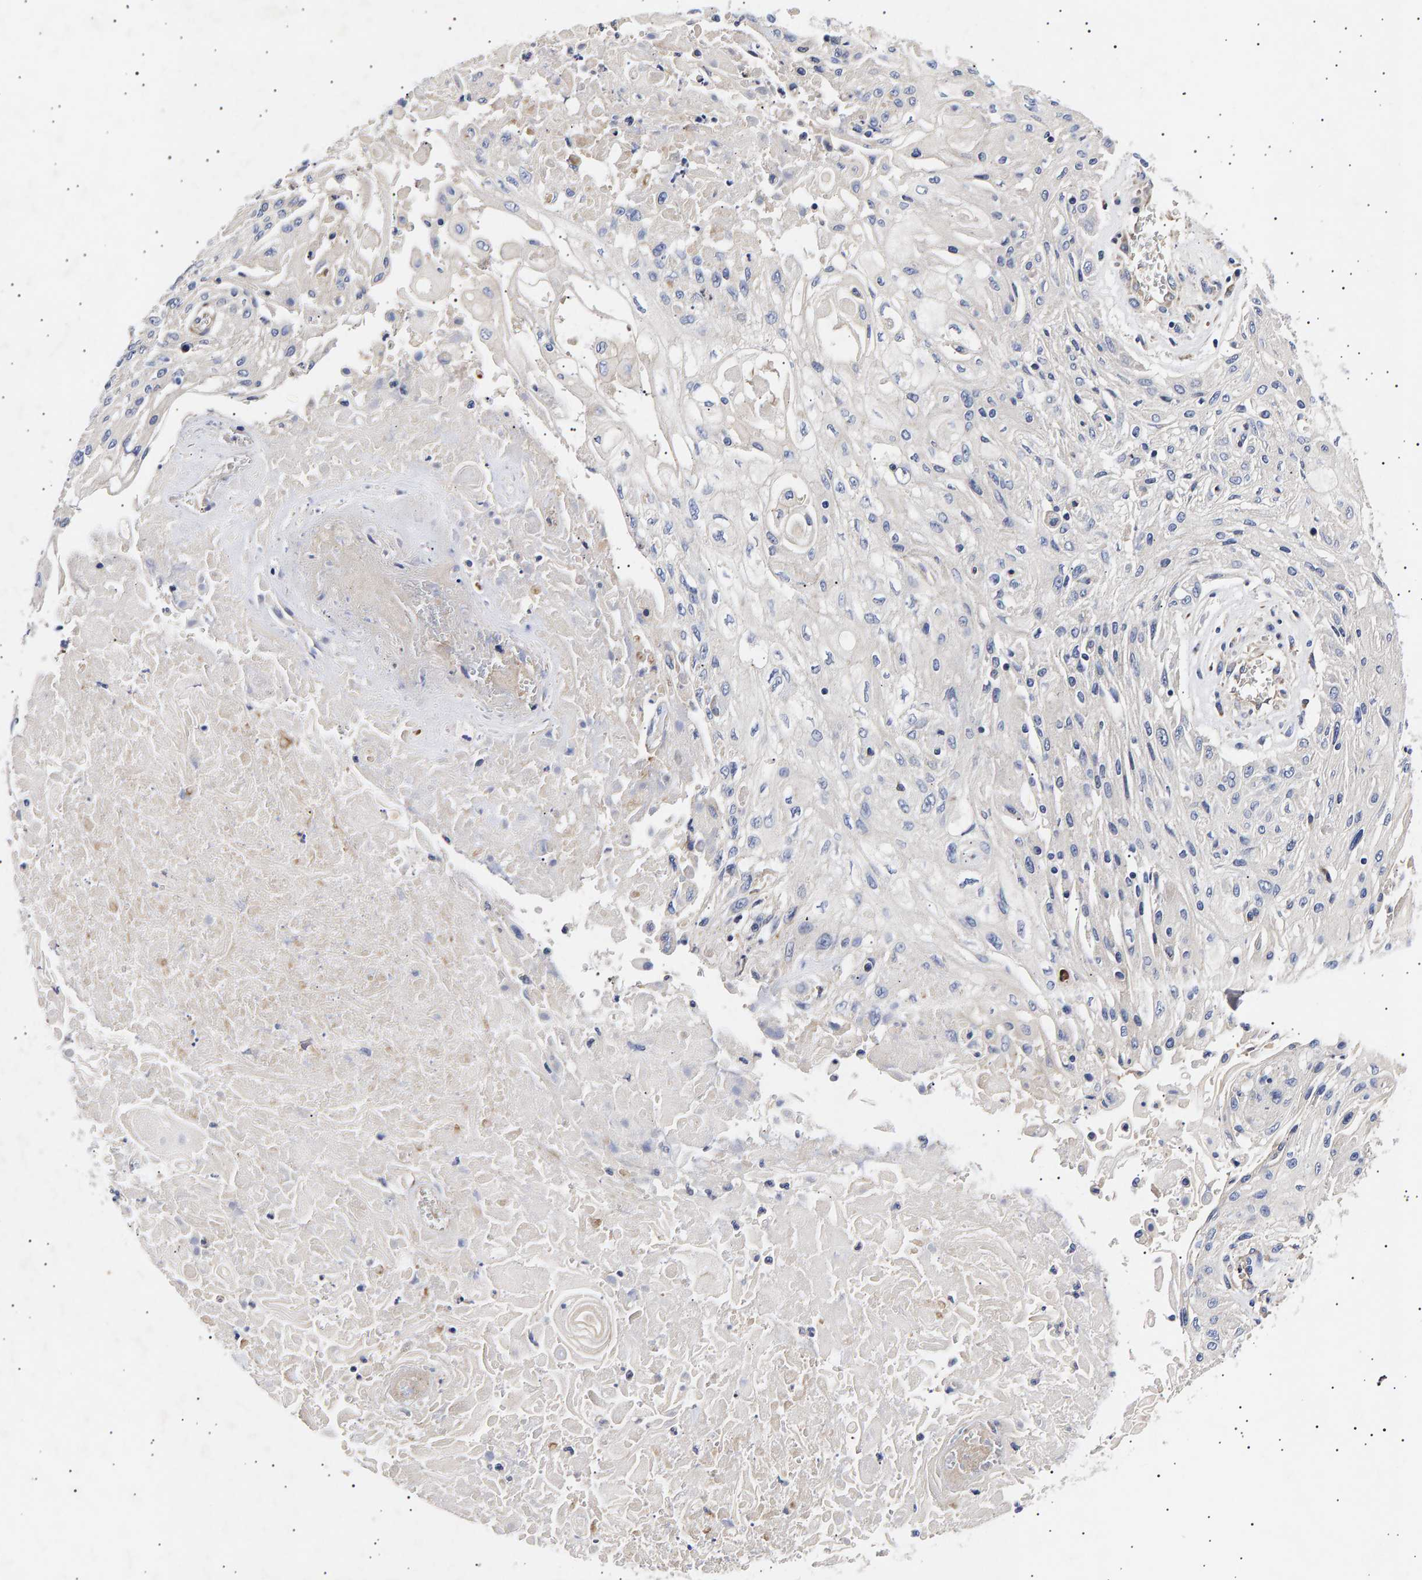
{"staining": {"intensity": "weak", "quantity": "<25%", "location": "cytoplasmic/membranous"}, "tissue": "skin cancer", "cell_type": "Tumor cells", "image_type": "cancer", "snomed": [{"axis": "morphology", "description": "Squamous cell carcinoma, NOS"}, {"axis": "topography", "description": "Skin"}], "caption": "Tumor cells are negative for protein expression in human skin squamous cell carcinoma.", "gene": "ANKRD40", "patient": {"sex": "male", "age": 75}}